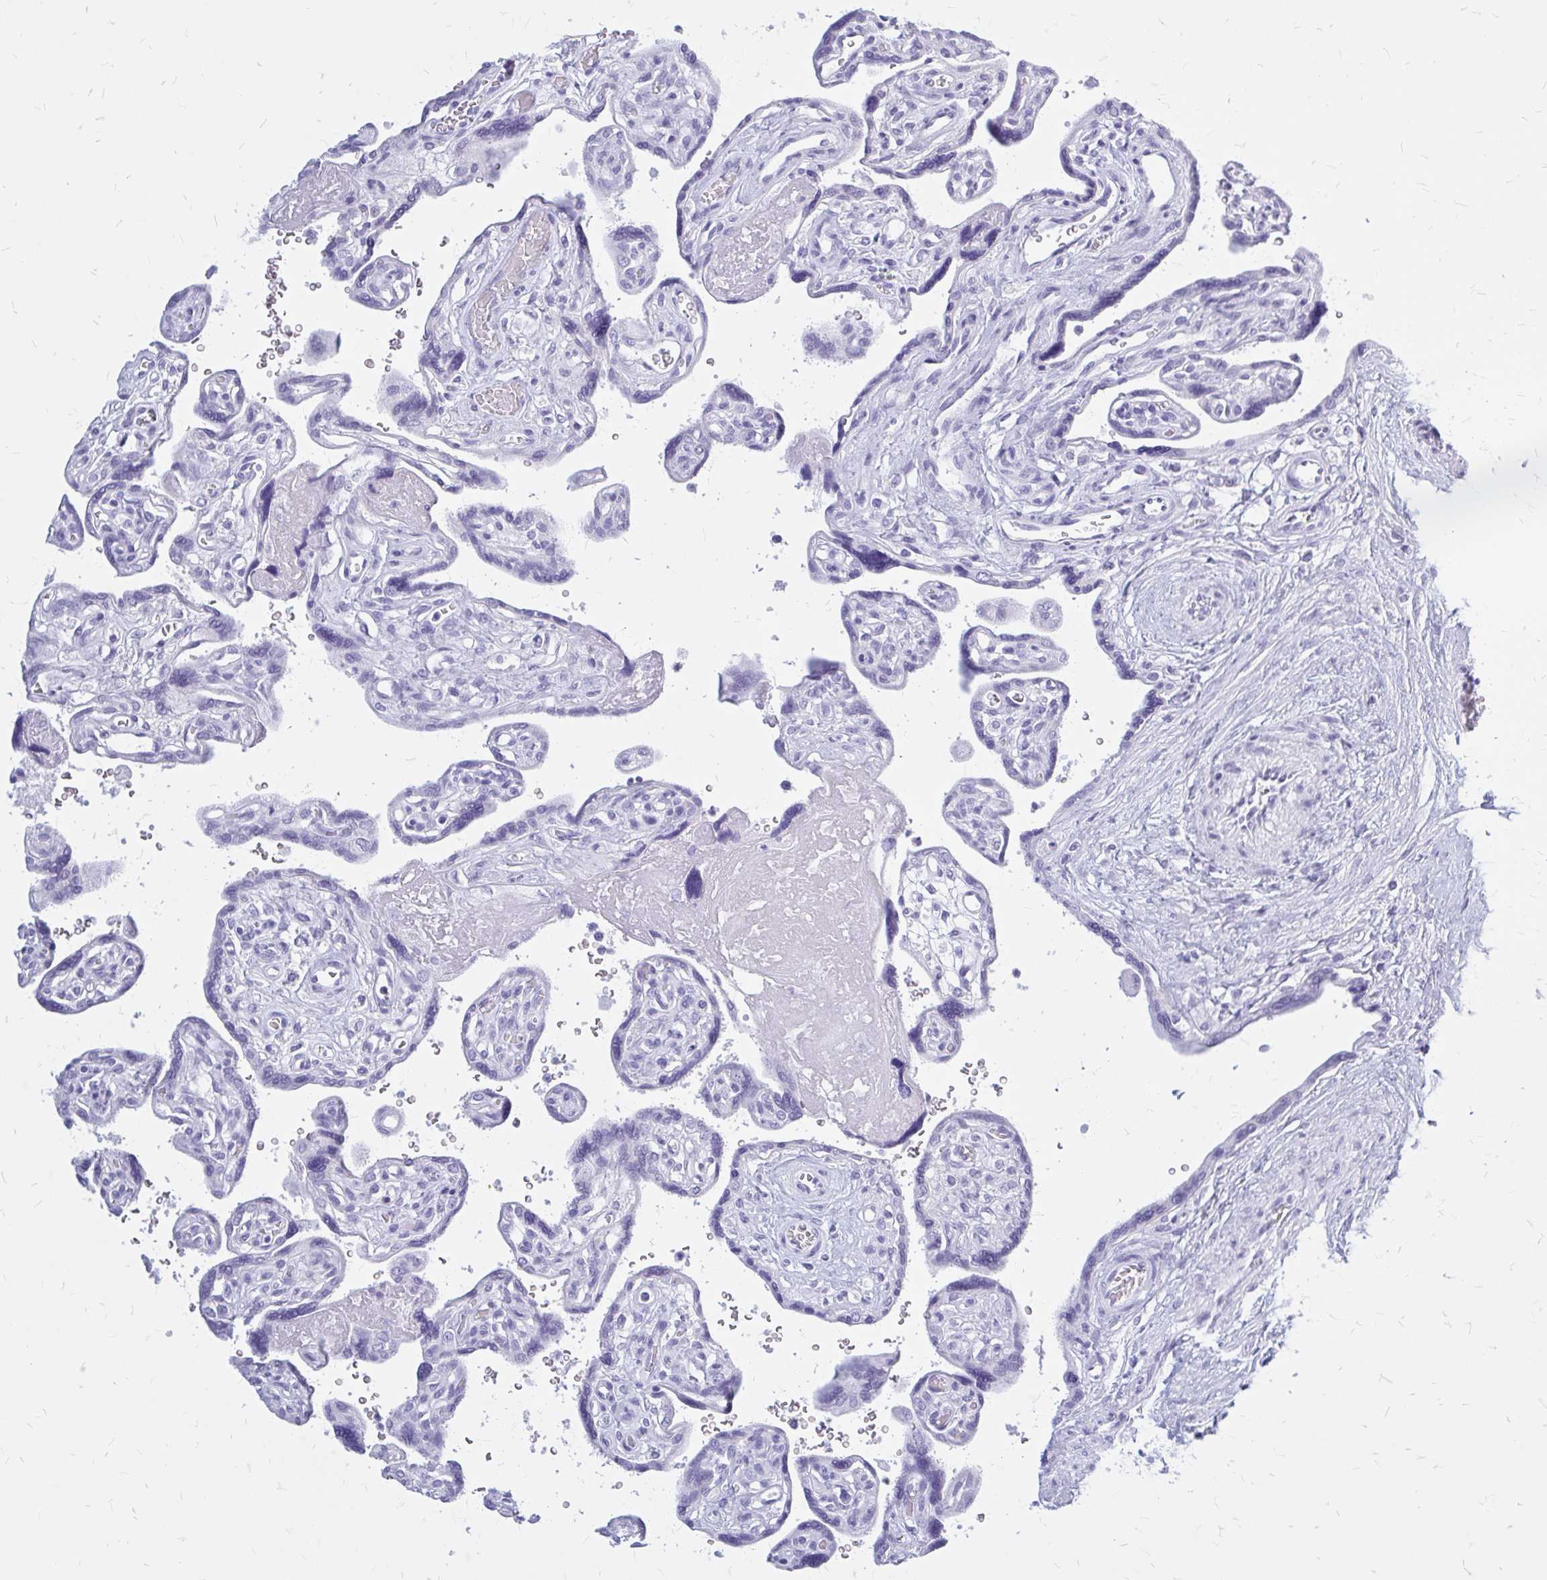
{"staining": {"intensity": "negative", "quantity": "none", "location": "none"}, "tissue": "placenta", "cell_type": "Decidual cells", "image_type": "normal", "snomed": [{"axis": "morphology", "description": "Normal tissue, NOS"}, {"axis": "topography", "description": "Placenta"}], "caption": "This is an immunohistochemistry photomicrograph of unremarkable placenta. There is no expression in decidual cells.", "gene": "KLHDC7A", "patient": {"sex": "female", "age": 39}}